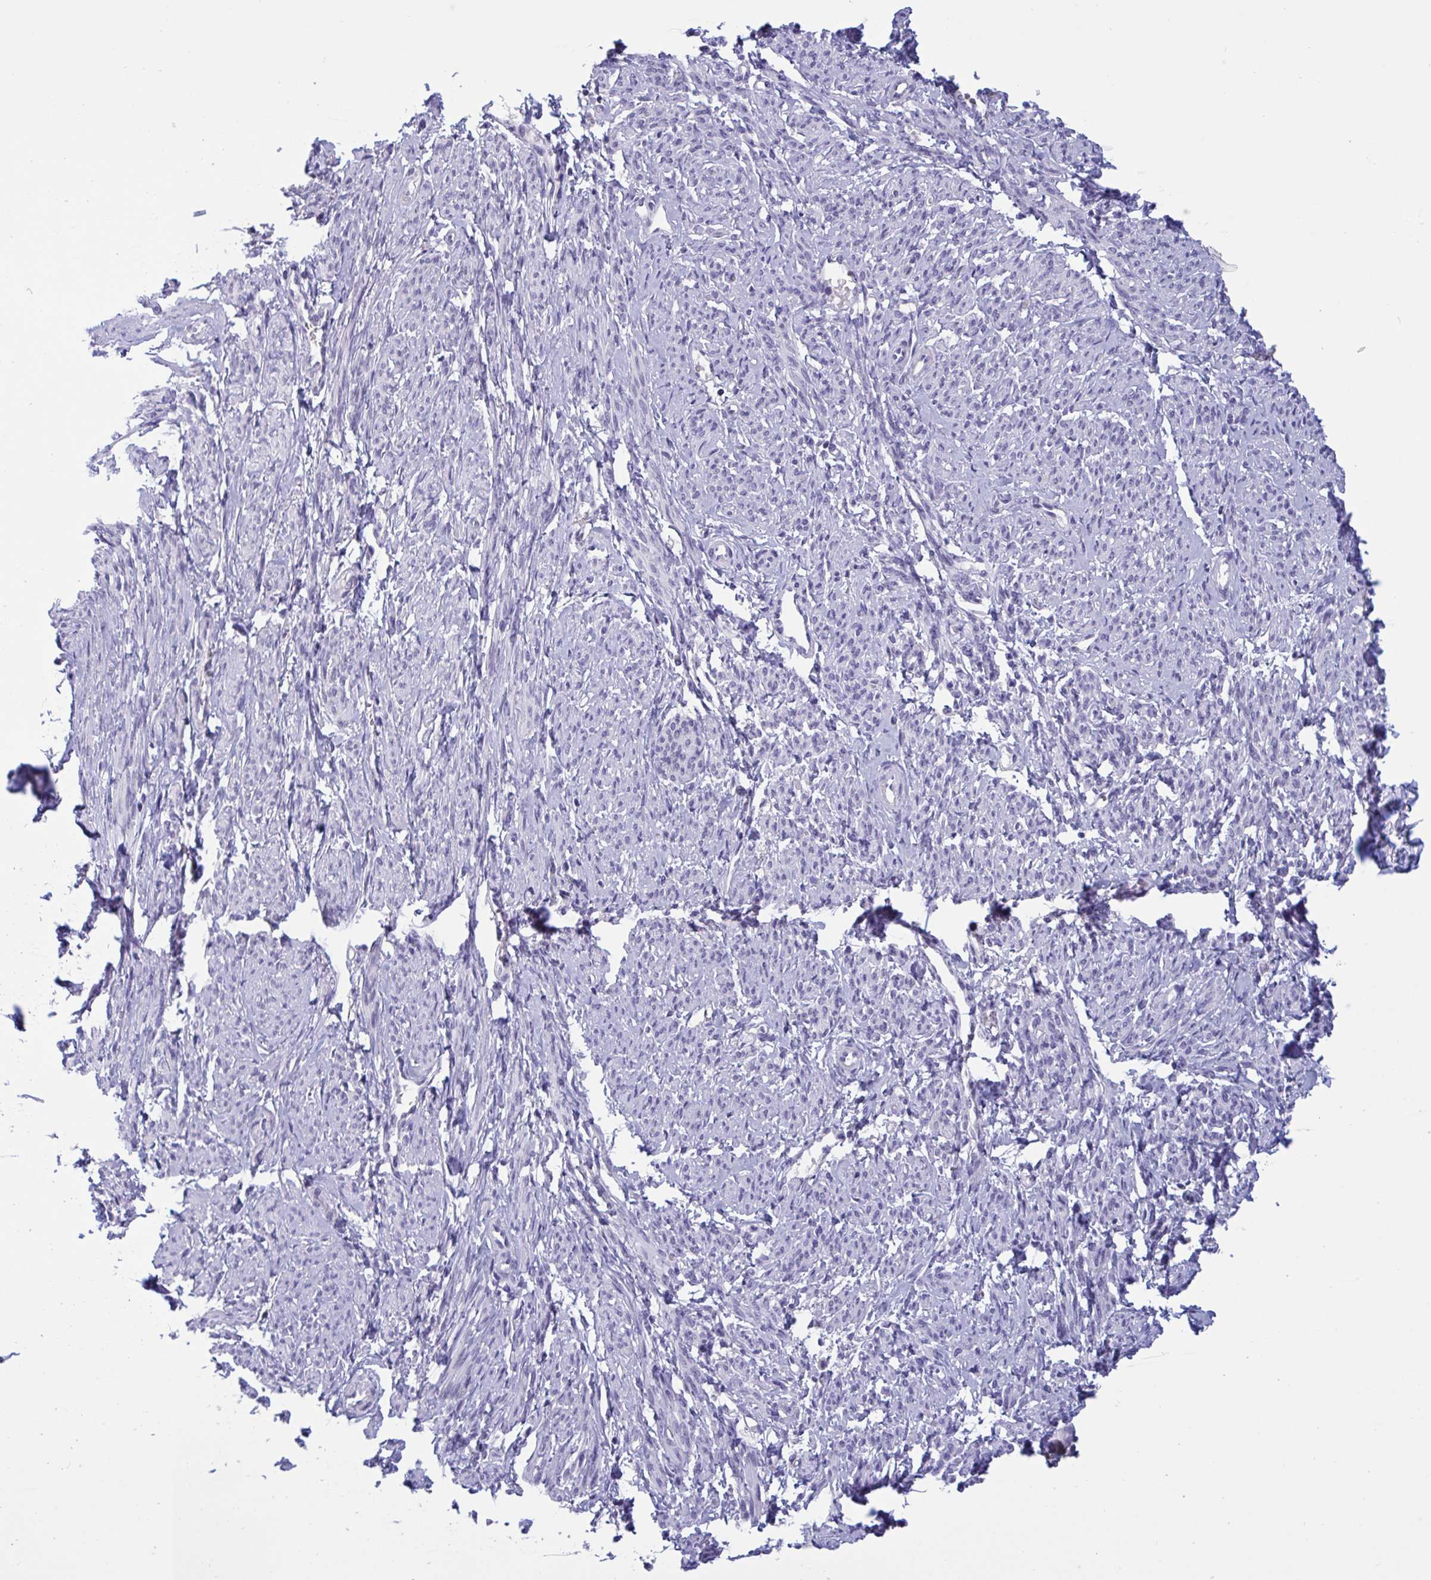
{"staining": {"intensity": "negative", "quantity": "none", "location": "none"}, "tissue": "smooth muscle", "cell_type": "Smooth muscle cells", "image_type": "normal", "snomed": [{"axis": "morphology", "description": "Normal tissue, NOS"}, {"axis": "topography", "description": "Smooth muscle"}], "caption": "An immunohistochemistry (IHC) histopathology image of normal smooth muscle is shown. There is no staining in smooth muscle cells of smooth muscle.", "gene": "SERPINB13", "patient": {"sex": "female", "age": 65}}